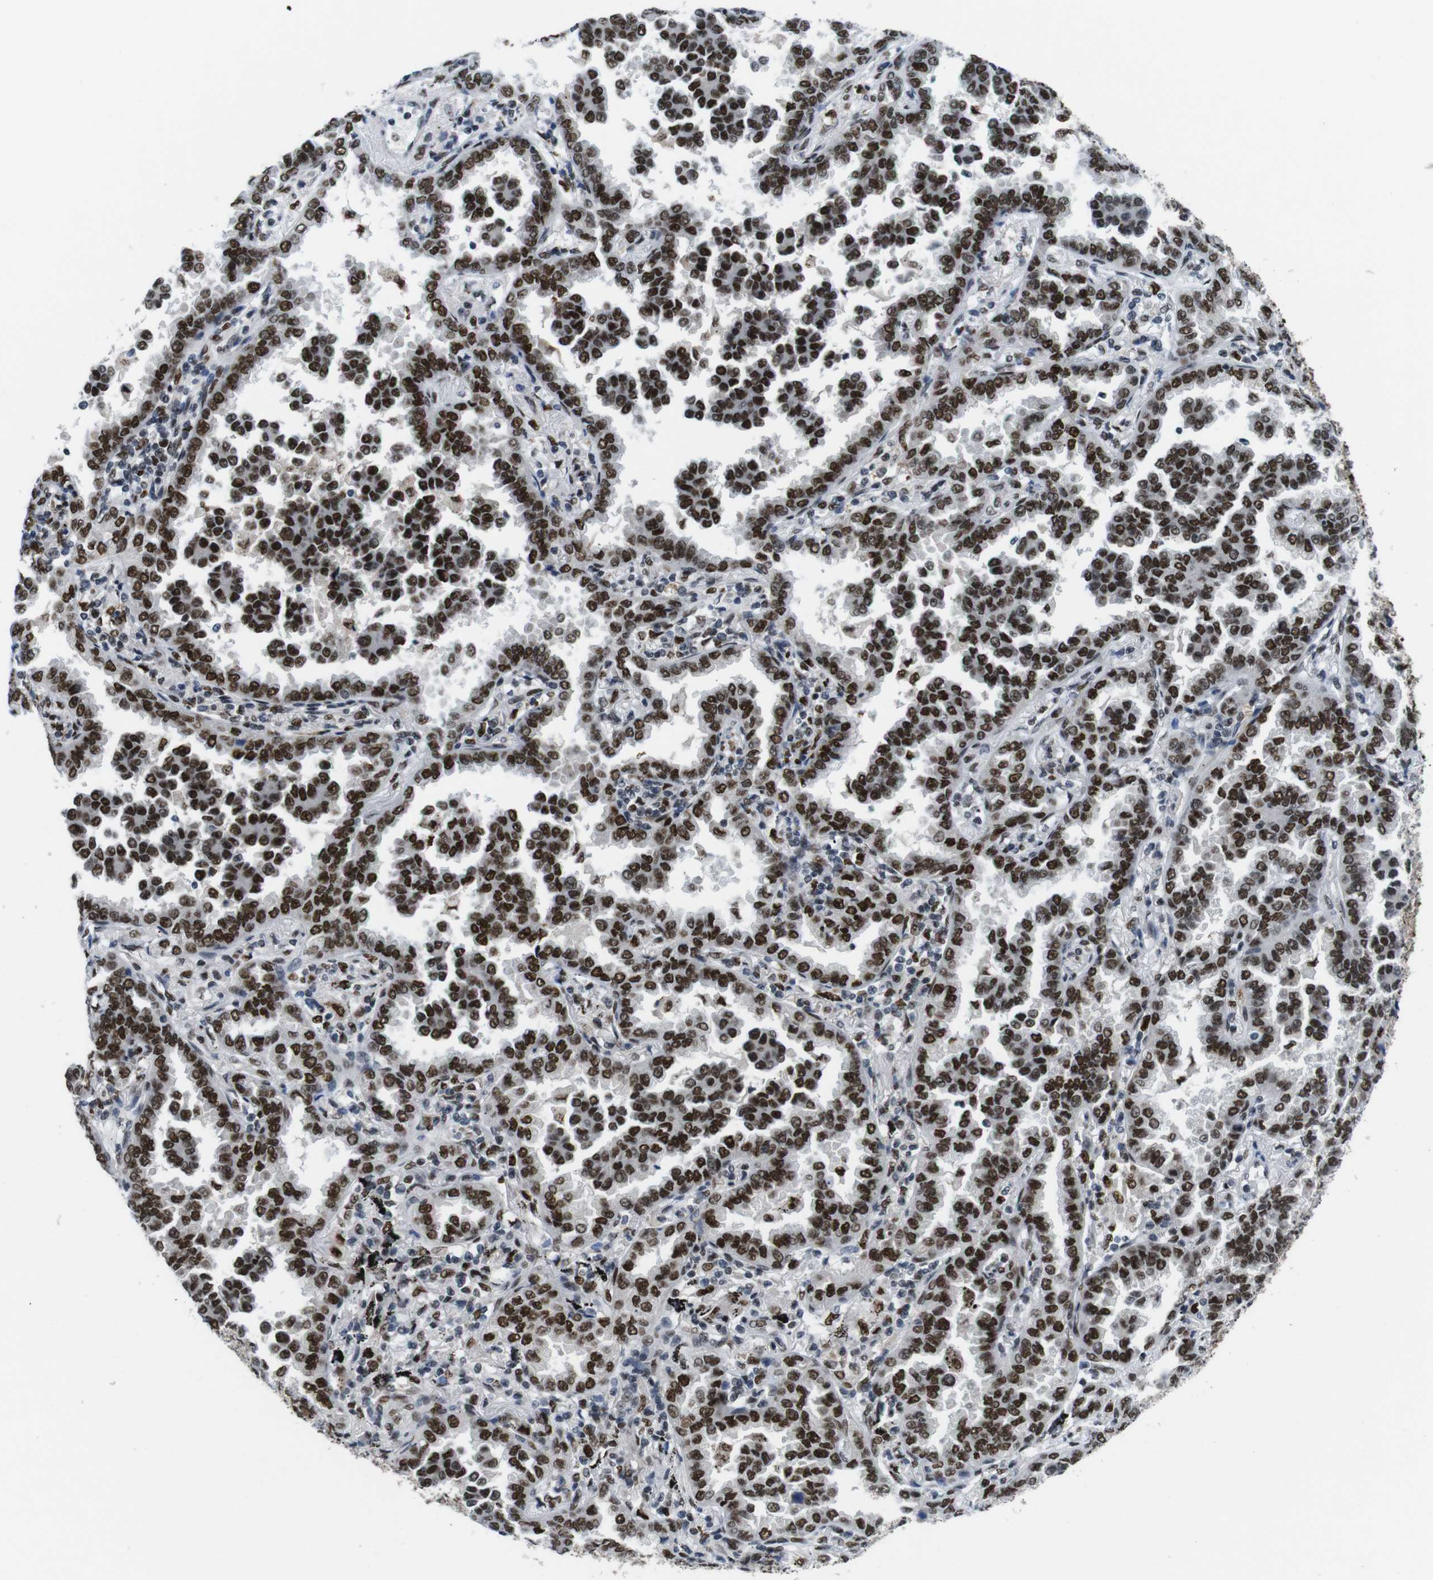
{"staining": {"intensity": "strong", "quantity": ">75%", "location": "nuclear"}, "tissue": "lung cancer", "cell_type": "Tumor cells", "image_type": "cancer", "snomed": [{"axis": "morphology", "description": "Normal tissue, NOS"}, {"axis": "morphology", "description": "Adenocarcinoma, NOS"}, {"axis": "topography", "description": "Lung"}], "caption": "A brown stain labels strong nuclear staining of a protein in lung cancer tumor cells. (IHC, brightfield microscopy, high magnification).", "gene": "PSME3", "patient": {"sex": "male", "age": 59}}